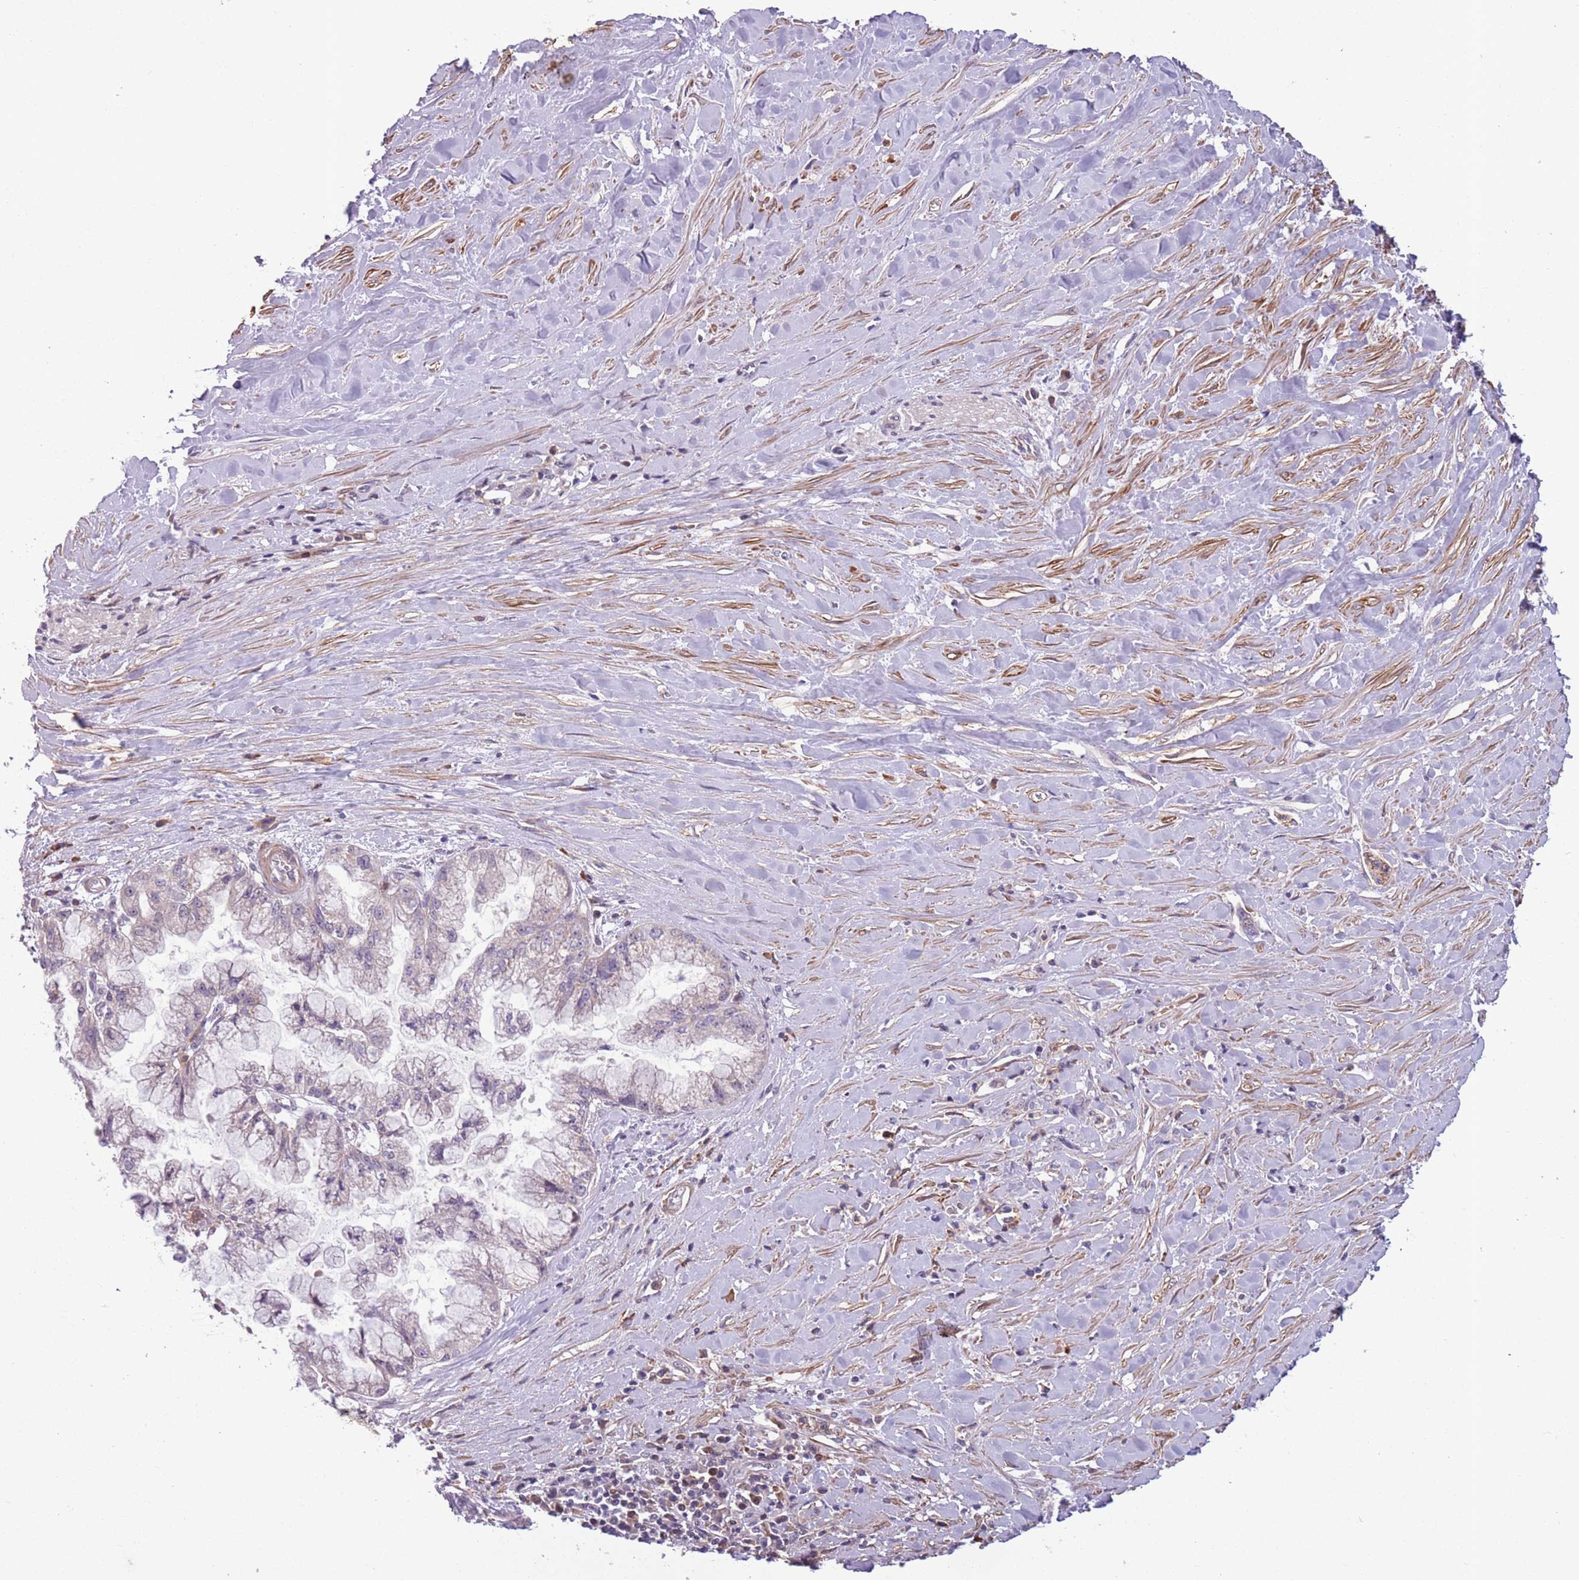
{"staining": {"intensity": "negative", "quantity": "none", "location": "none"}, "tissue": "pancreatic cancer", "cell_type": "Tumor cells", "image_type": "cancer", "snomed": [{"axis": "morphology", "description": "Adenocarcinoma, NOS"}, {"axis": "topography", "description": "Pancreas"}], "caption": "IHC histopathology image of pancreatic cancer stained for a protein (brown), which demonstrates no positivity in tumor cells.", "gene": "JAML", "patient": {"sex": "male", "age": 73}}